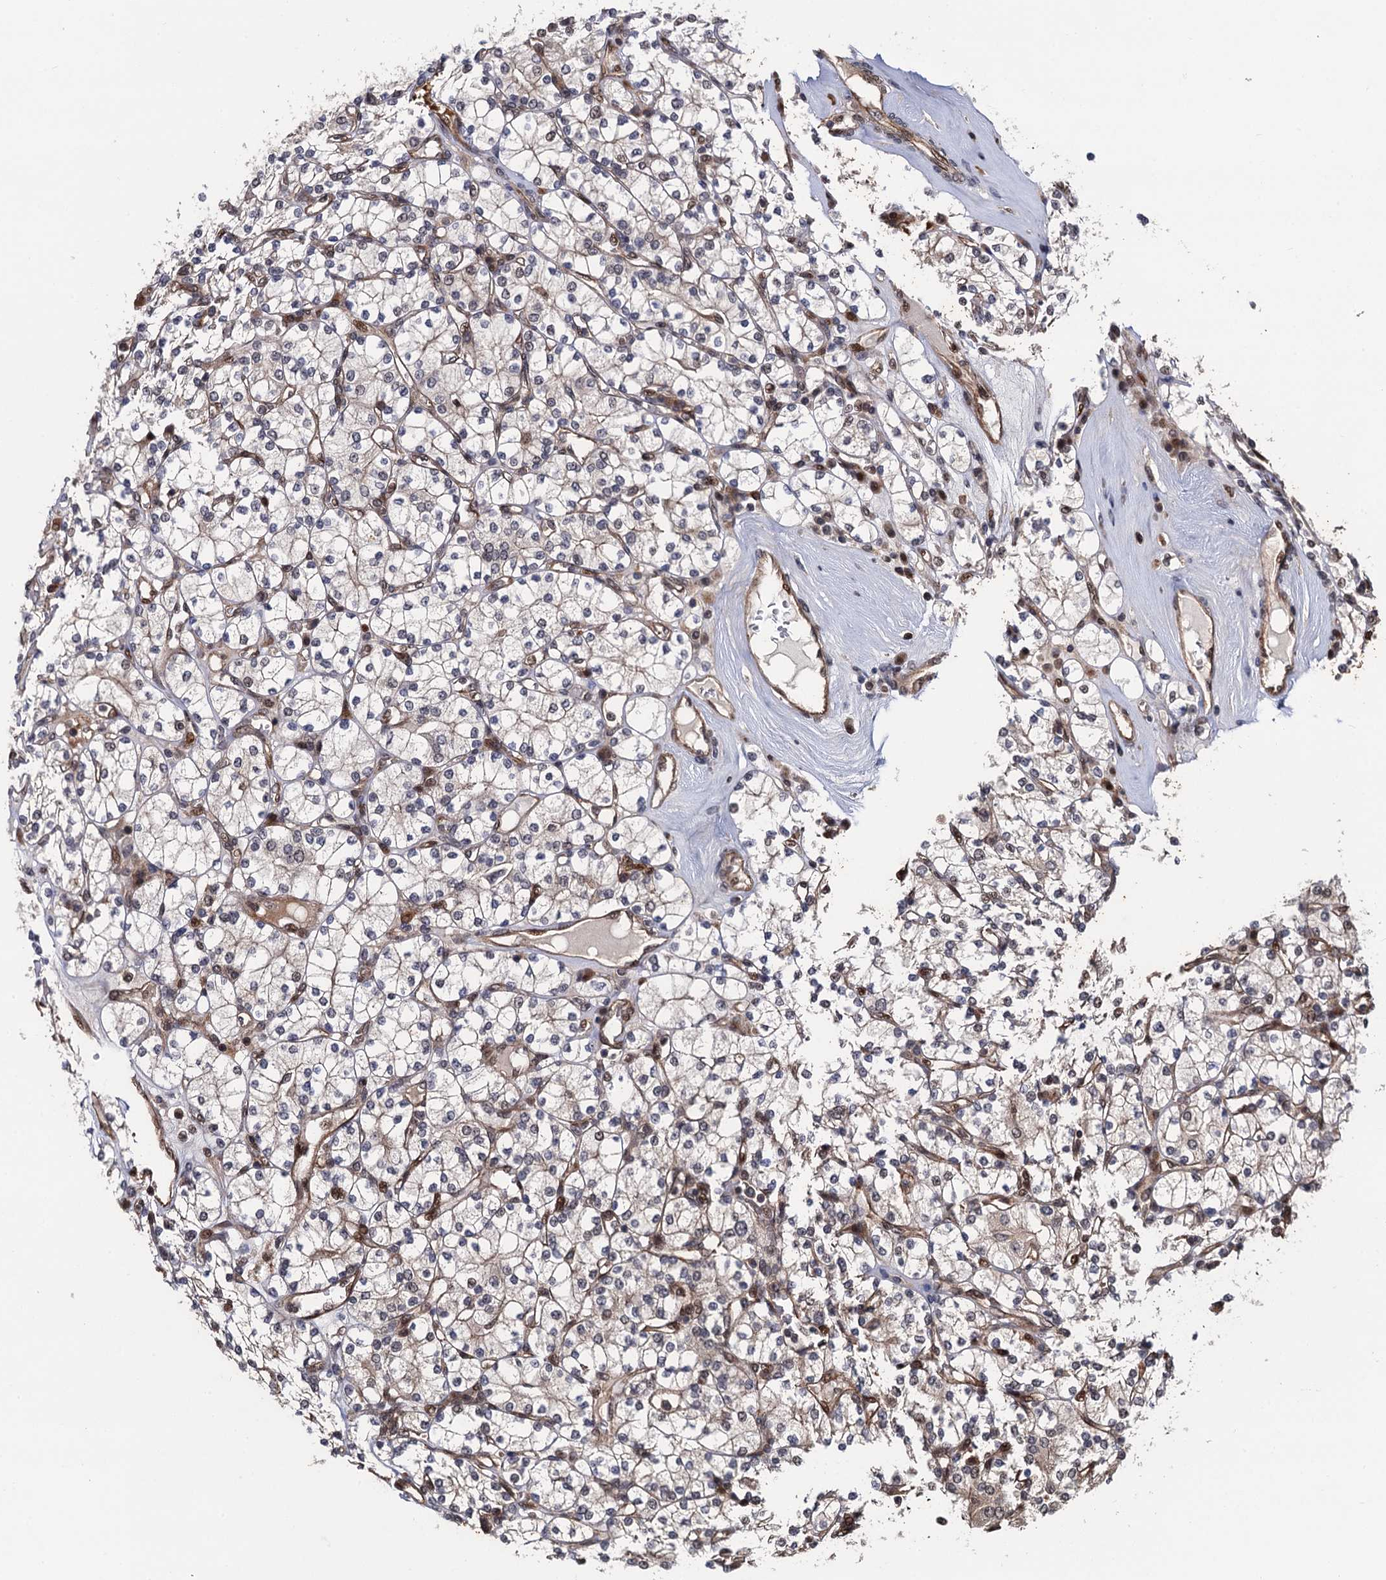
{"staining": {"intensity": "weak", "quantity": "25%-75%", "location": "cytoplasmic/membranous"}, "tissue": "renal cancer", "cell_type": "Tumor cells", "image_type": "cancer", "snomed": [{"axis": "morphology", "description": "Adenocarcinoma, NOS"}, {"axis": "topography", "description": "Kidney"}], "caption": "Protein expression analysis of human adenocarcinoma (renal) reveals weak cytoplasmic/membranous positivity in approximately 25%-75% of tumor cells.", "gene": "CDC23", "patient": {"sex": "male", "age": 77}}